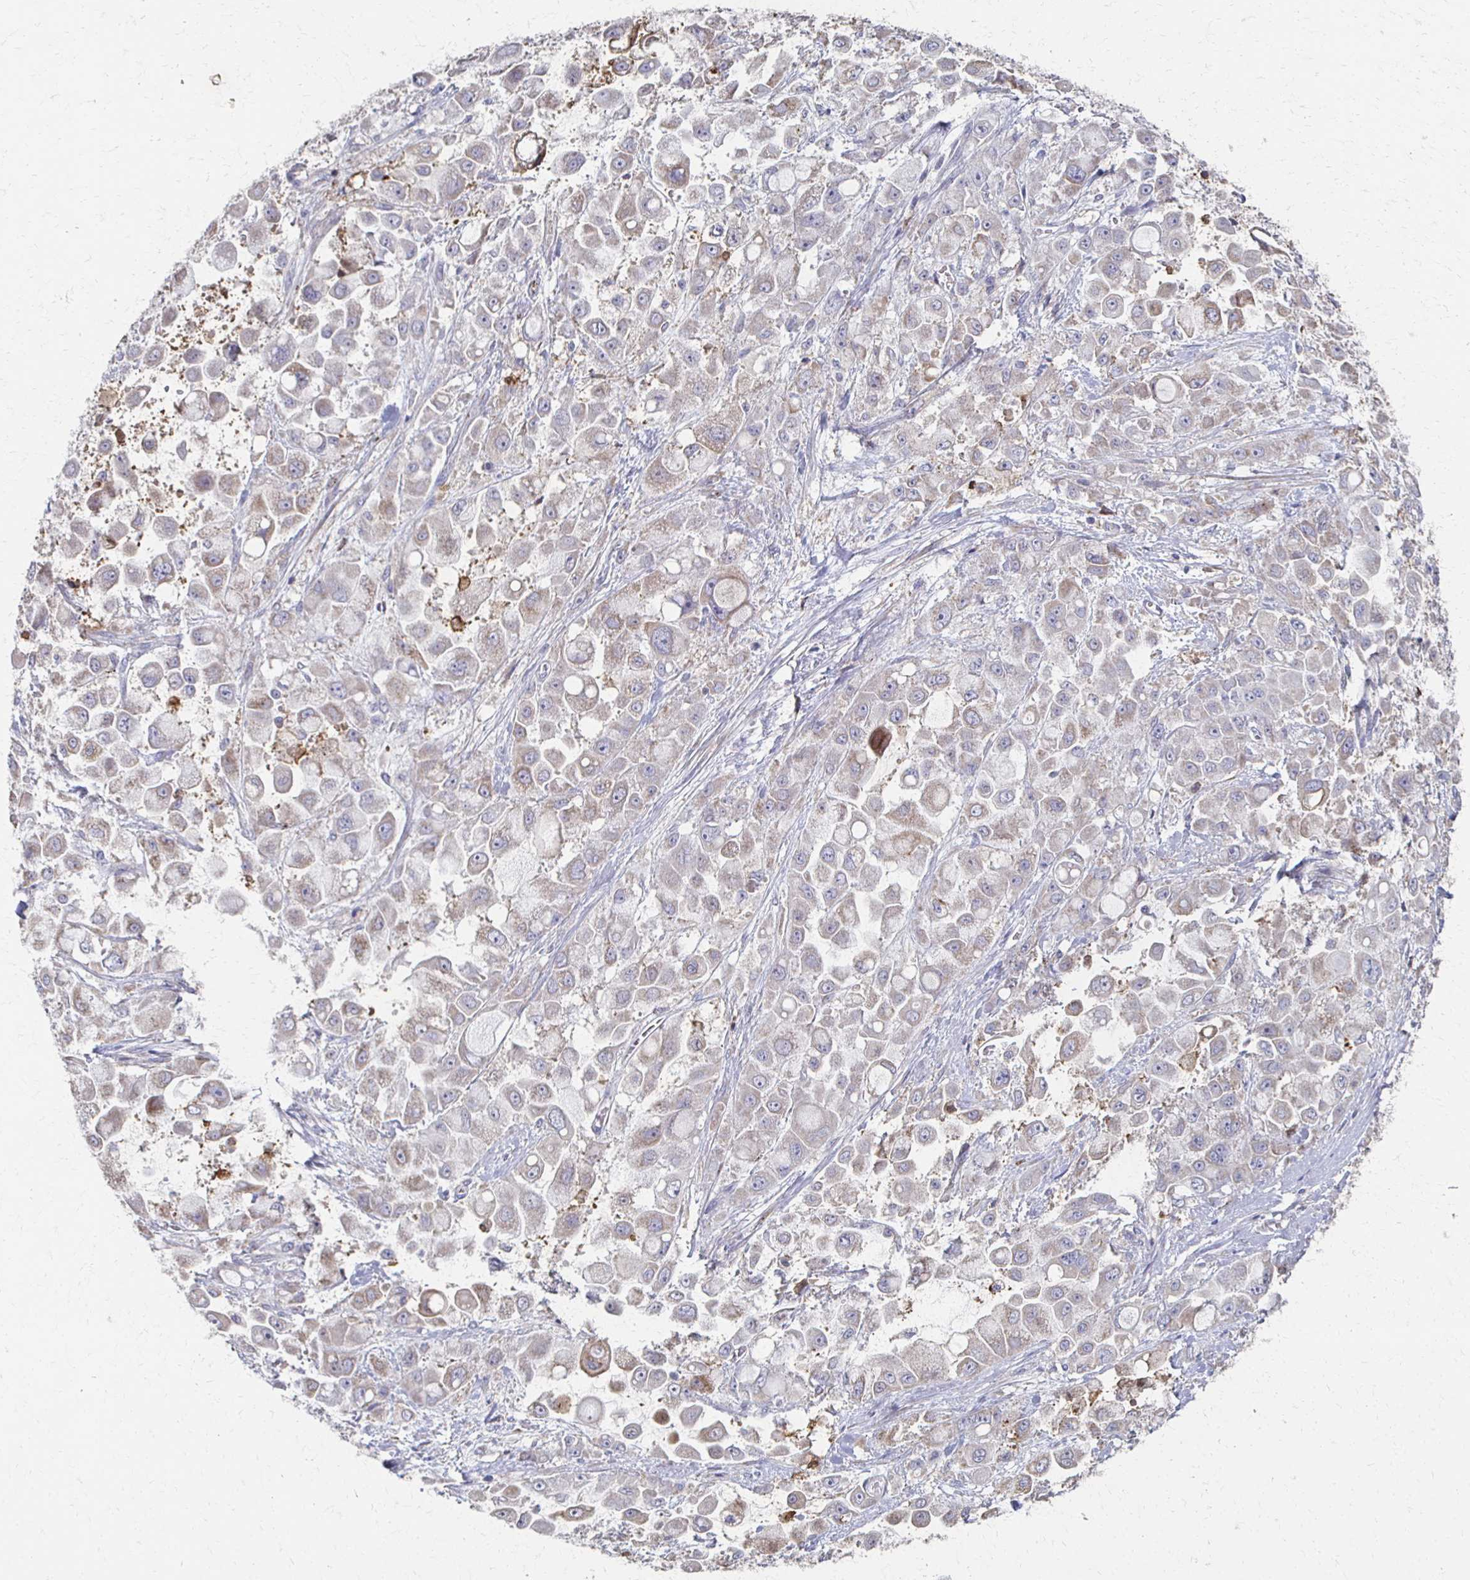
{"staining": {"intensity": "moderate", "quantity": "<25%", "location": "cytoplasmic/membranous"}, "tissue": "stomach cancer", "cell_type": "Tumor cells", "image_type": "cancer", "snomed": [{"axis": "morphology", "description": "Adenocarcinoma, NOS"}, {"axis": "topography", "description": "Stomach"}], "caption": "Human stomach cancer stained for a protein (brown) shows moderate cytoplasmic/membranous positive positivity in about <25% of tumor cells.", "gene": "CX3CR1", "patient": {"sex": "female", "age": 76}}